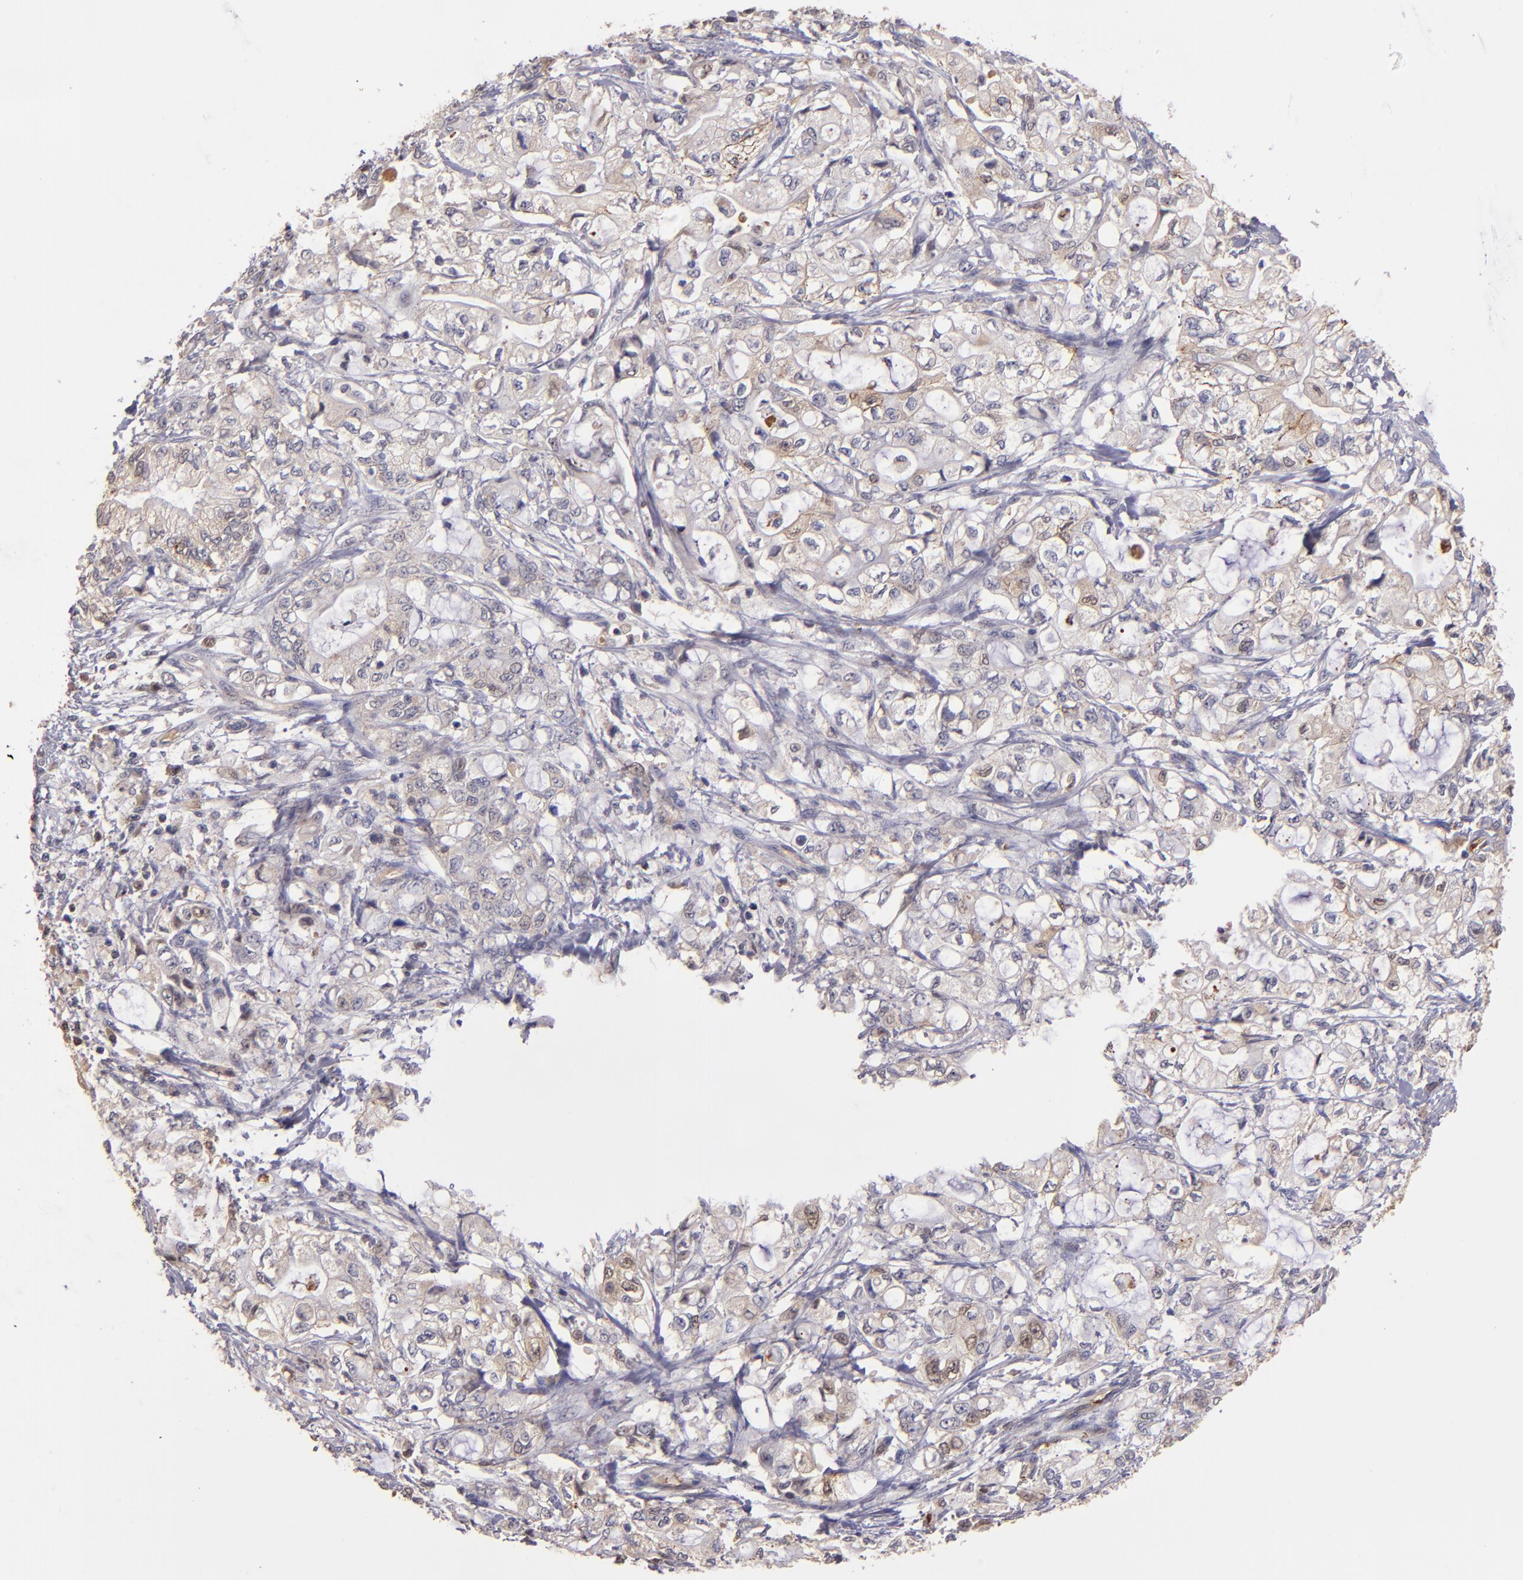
{"staining": {"intensity": "weak", "quantity": "25%-75%", "location": "cytoplasmic/membranous"}, "tissue": "pancreatic cancer", "cell_type": "Tumor cells", "image_type": "cancer", "snomed": [{"axis": "morphology", "description": "Adenocarcinoma, NOS"}, {"axis": "topography", "description": "Pancreas"}], "caption": "Immunohistochemistry (IHC) (DAB (3,3'-diaminobenzidine)) staining of pancreatic cancer (adenocarcinoma) reveals weak cytoplasmic/membranous protein positivity in about 25%-75% of tumor cells.", "gene": "SERPINC1", "patient": {"sex": "male", "age": 79}}